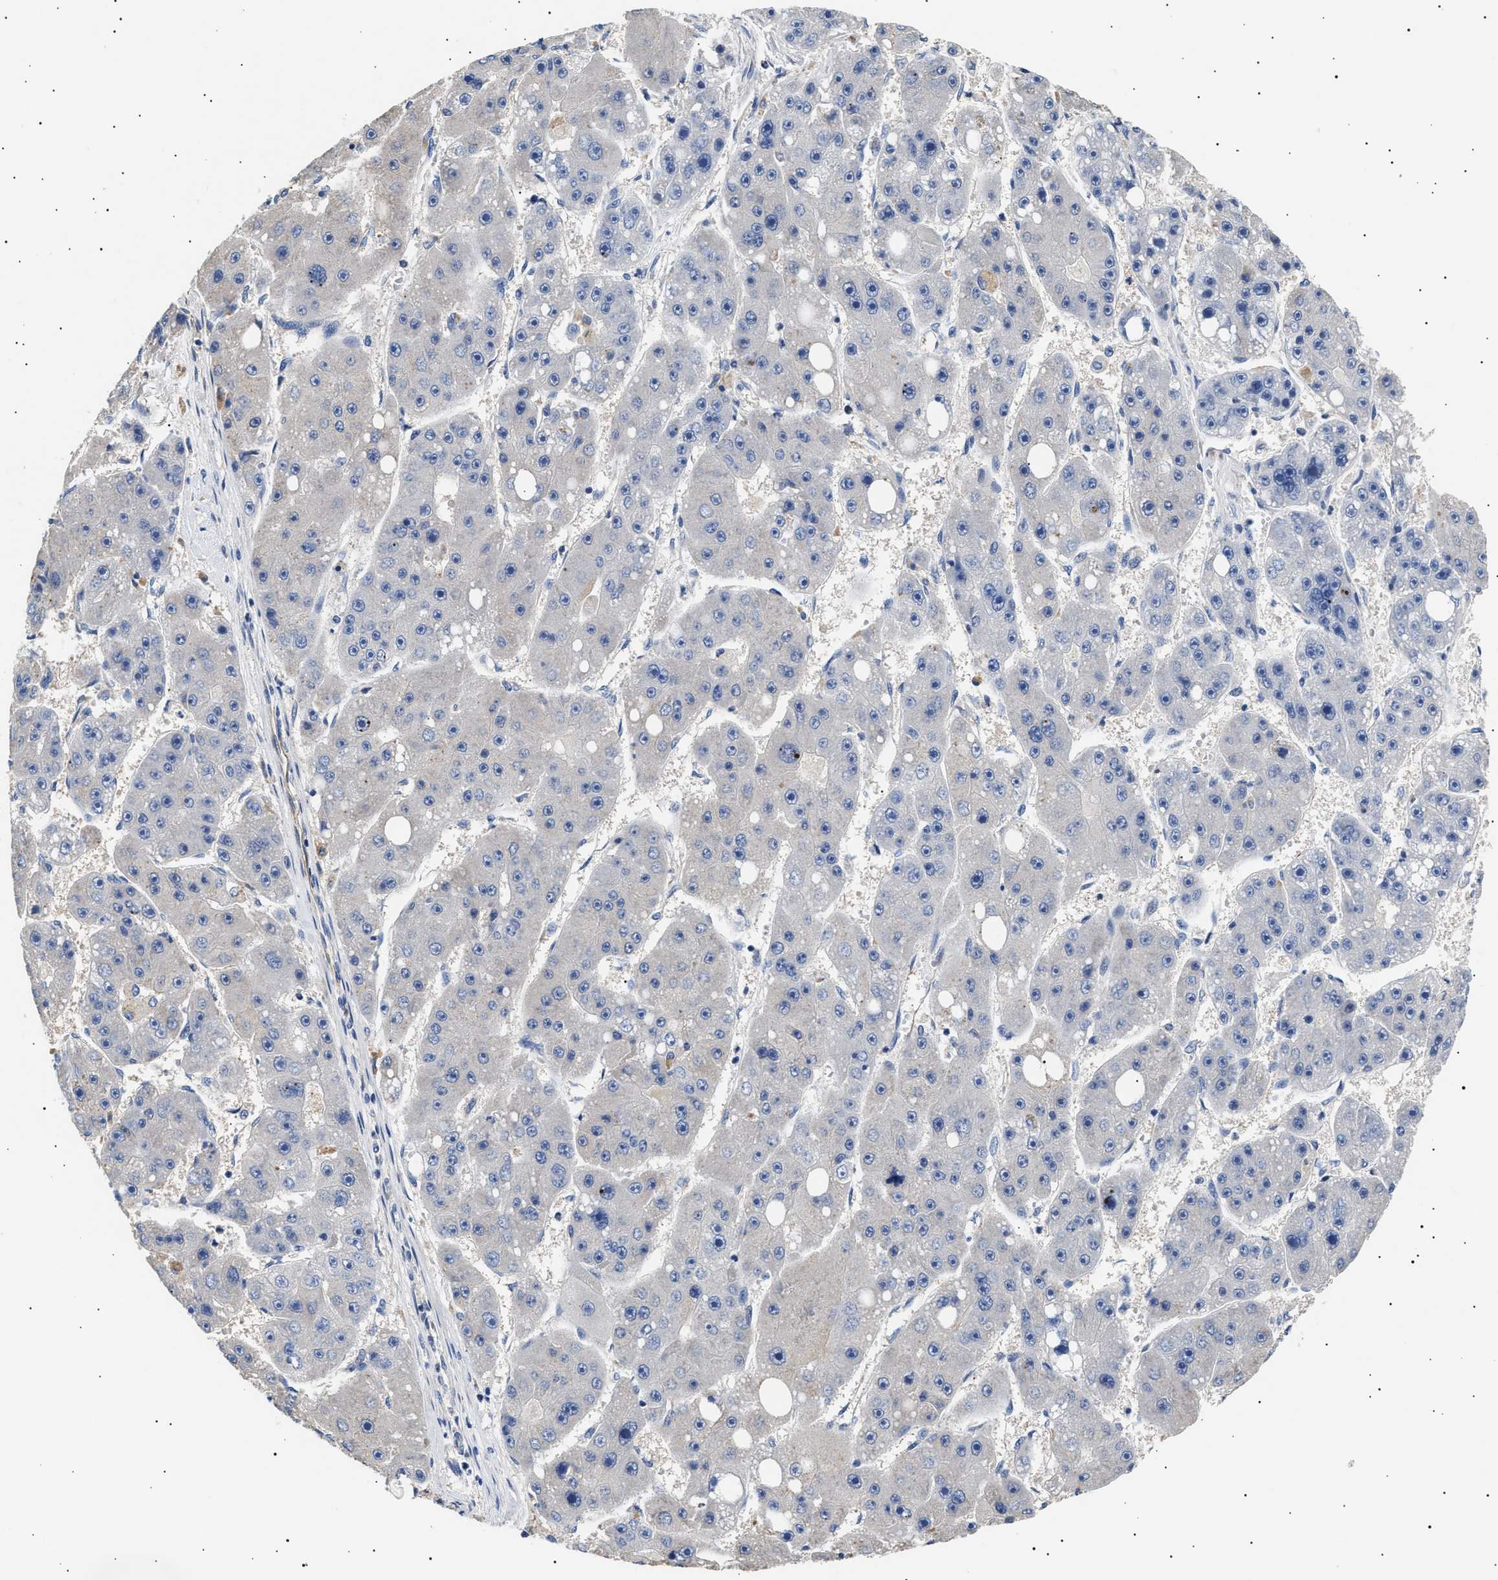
{"staining": {"intensity": "negative", "quantity": "none", "location": "none"}, "tissue": "liver cancer", "cell_type": "Tumor cells", "image_type": "cancer", "snomed": [{"axis": "morphology", "description": "Carcinoma, Hepatocellular, NOS"}, {"axis": "topography", "description": "Liver"}], "caption": "An immunohistochemistry micrograph of liver hepatocellular carcinoma is shown. There is no staining in tumor cells of liver hepatocellular carcinoma.", "gene": "HEMGN", "patient": {"sex": "female", "age": 61}}